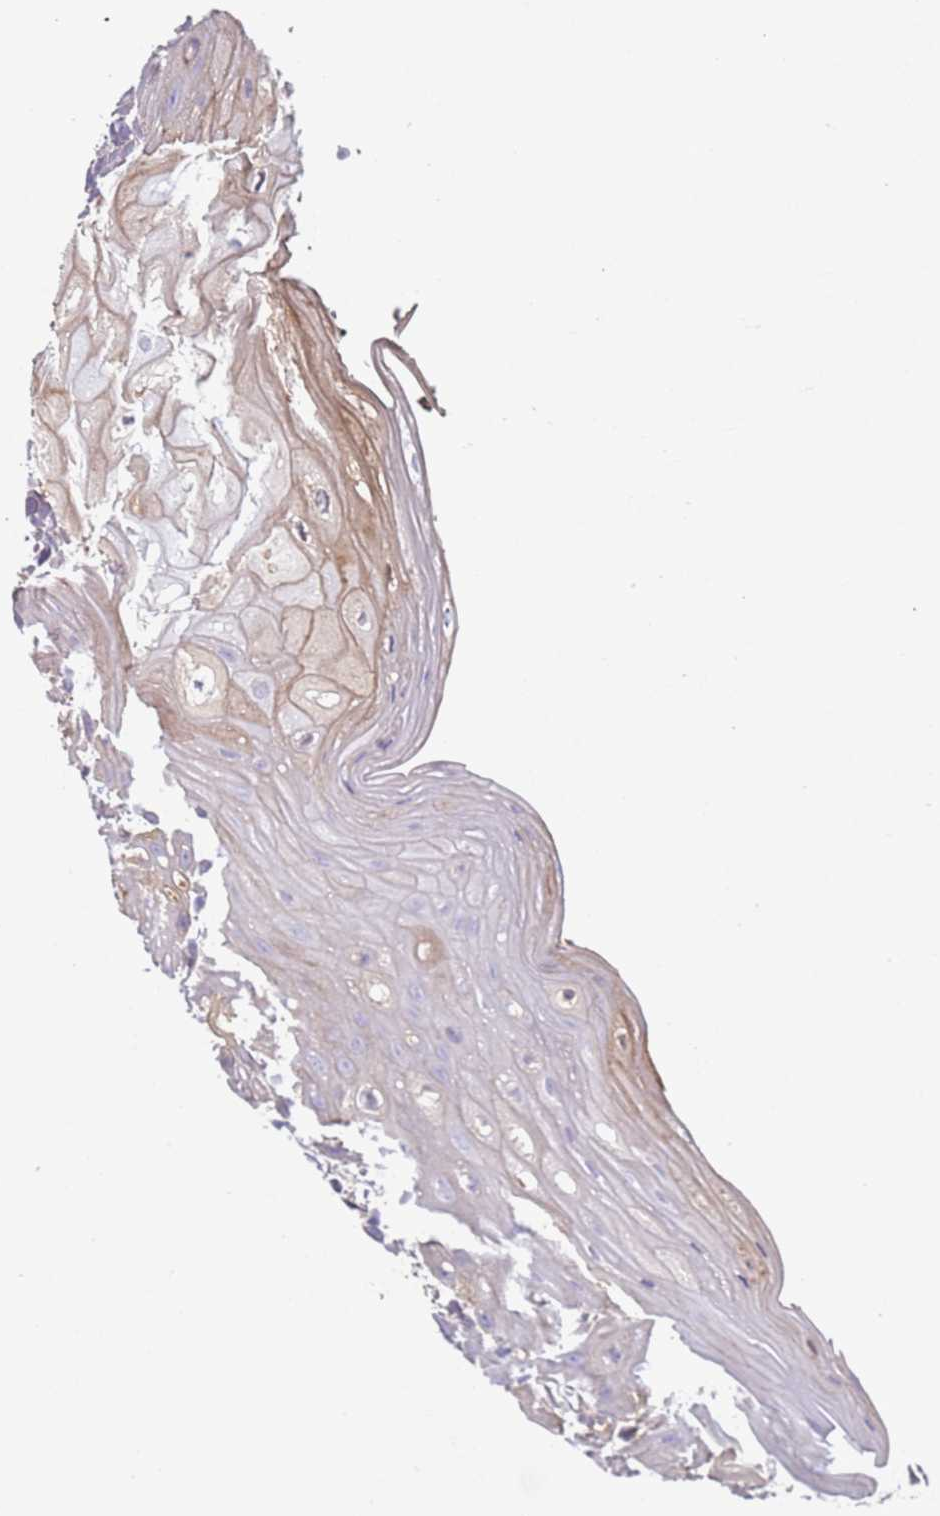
{"staining": {"intensity": "moderate", "quantity": "<25%", "location": "cytoplasmic/membranous"}, "tissue": "oral mucosa", "cell_type": "Squamous epithelial cells", "image_type": "normal", "snomed": [{"axis": "morphology", "description": "Normal tissue, NOS"}, {"axis": "topography", "description": "Oral tissue"}, {"axis": "topography", "description": "Tounge, NOS"}], "caption": "Squamous epithelial cells exhibit low levels of moderate cytoplasmic/membranous staining in approximately <25% of cells in unremarkable human oral mucosa. The staining was performed using DAB to visualize the protein expression in brown, while the nuclei were stained in blue with hematoxylin (Magnification: 20x).", "gene": "CFH", "patient": {"sex": "female", "age": 59}}